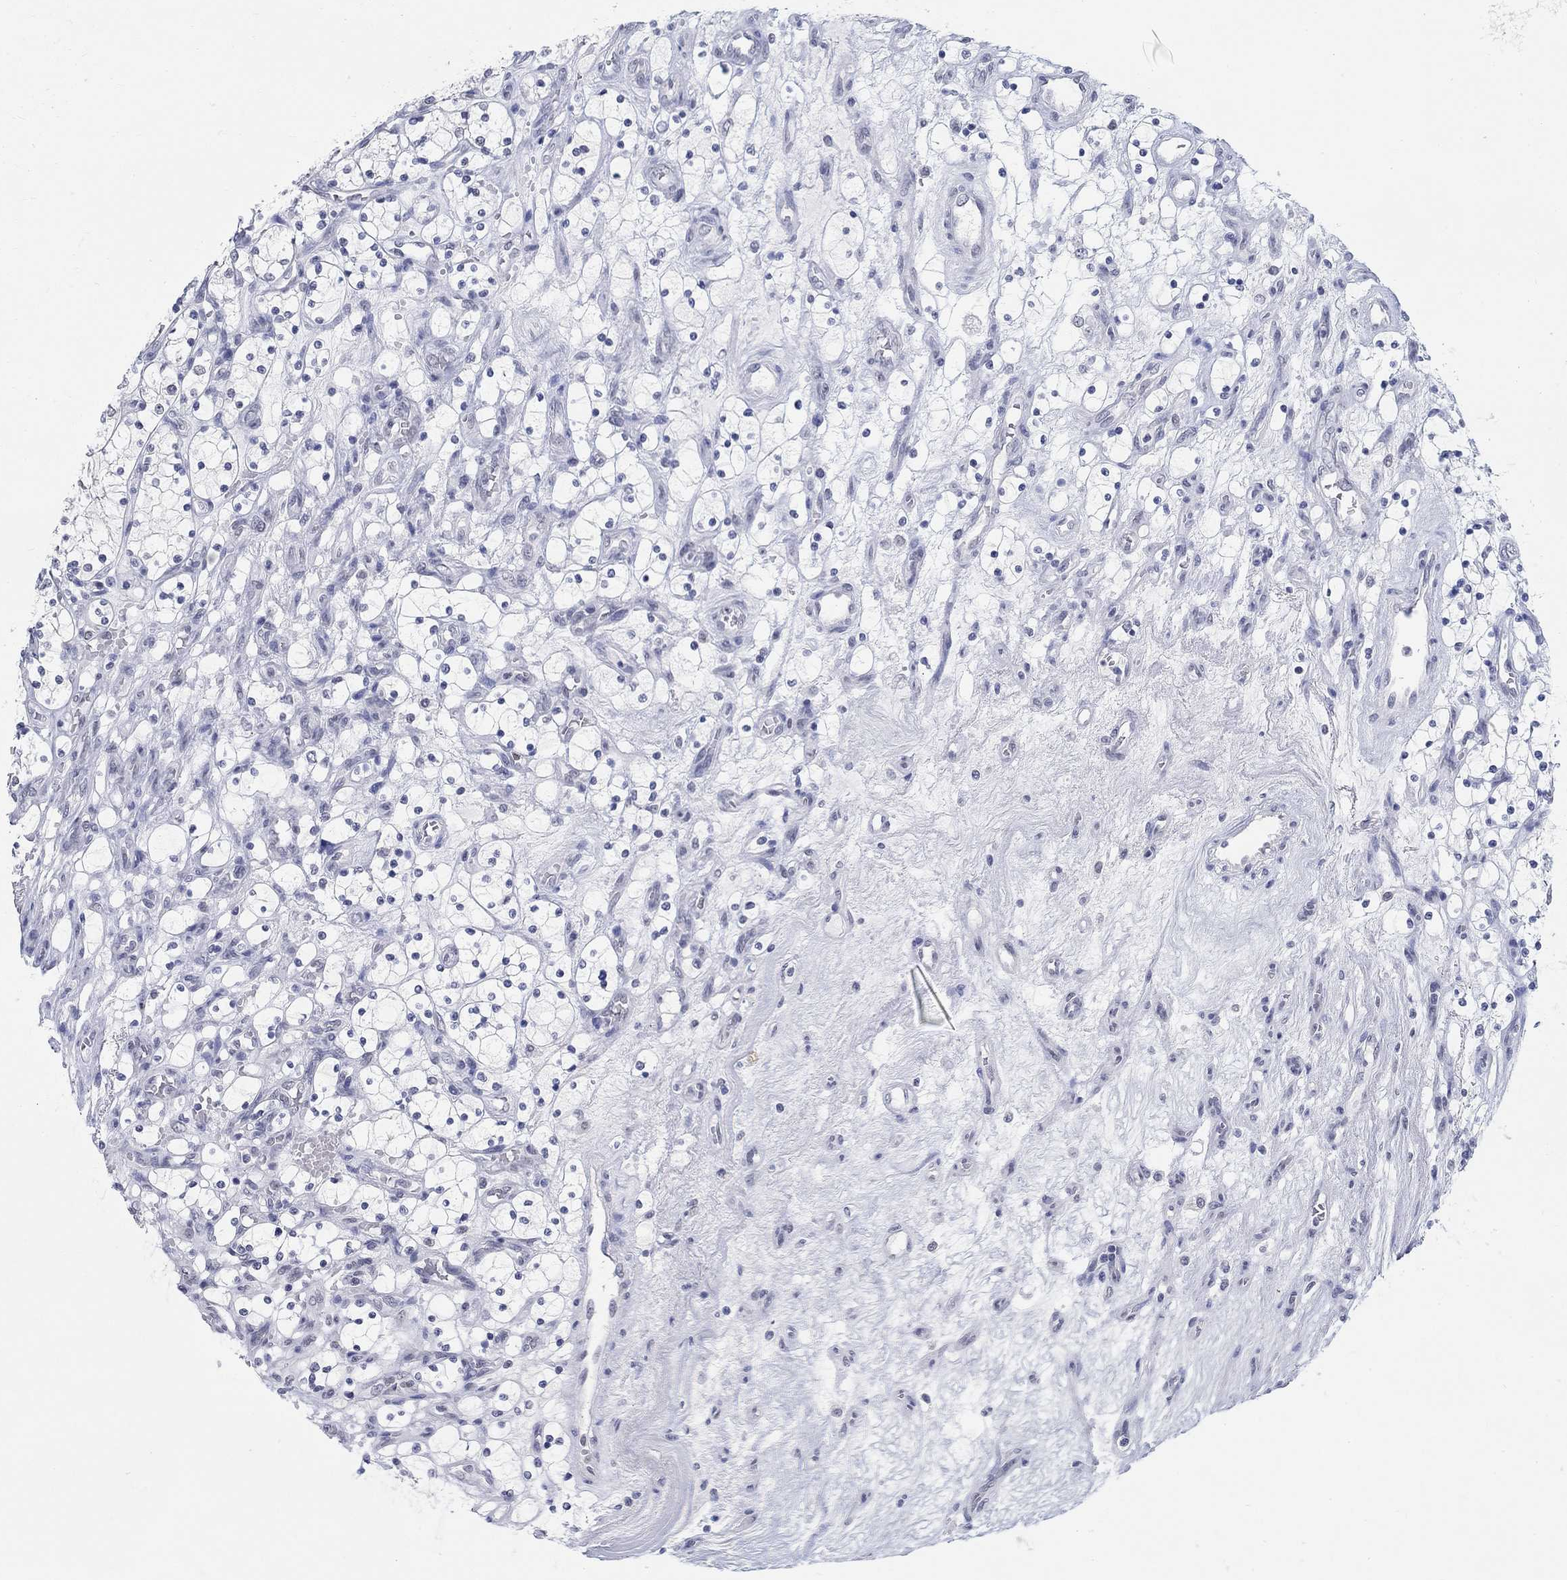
{"staining": {"intensity": "negative", "quantity": "none", "location": "none"}, "tissue": "renal cancer", "cell_type": "Tumor cells", "image_type": "cancer", "snomed": [{"axis": "morphology", "description": "Adenocarcinoma, NOS"}, {"axis": "topography", "description": "Kidney"}], "caption": "There is no significant positivity in tumor cells of adenocarcinoma (renal).", "gene": "ANKS1B", "patient": {"sex": "female", "age": 69}}